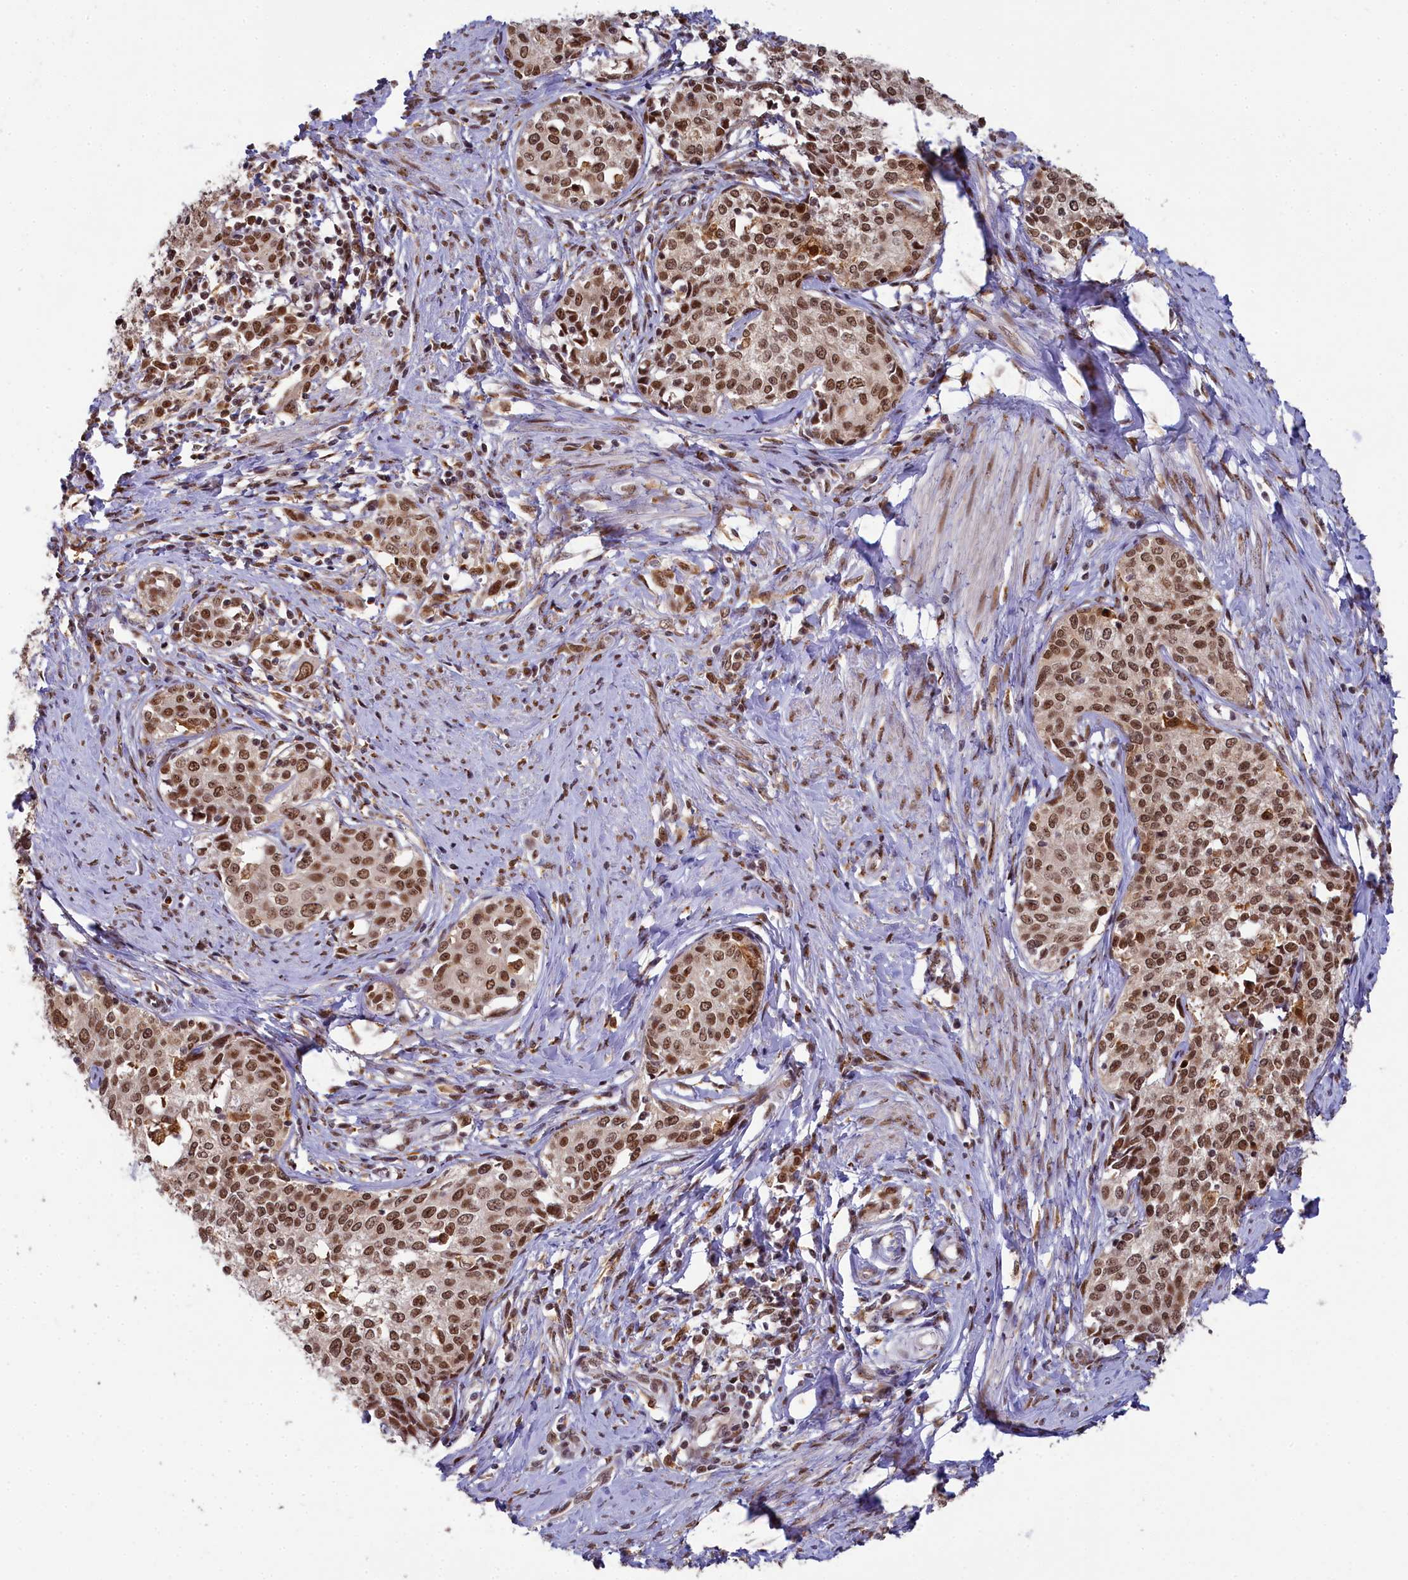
{"staining": {"intensity": "moderate", "quantity": ">75%", "location": "nuclear"}, "tissue": "cervical cancer", "cell_type": "Tumor cells", "image_type": "cancer", "snomed": [{"axis": "morphology", "description": "Squamous cell carcinoma, NOS"}, {"axis": "morphology", "description": "Adenocarcinoma, NOS"}, {"axis": "topography", "description": "Cervix"}], "caption": "Protein expression analysis of squamous cell carcinoma (cervical) demonstrates moderate nuclear staining in about >75% of tumor cells.", "gene": "PPHLN1", "patient": {"sex": "female", "age": 52}}